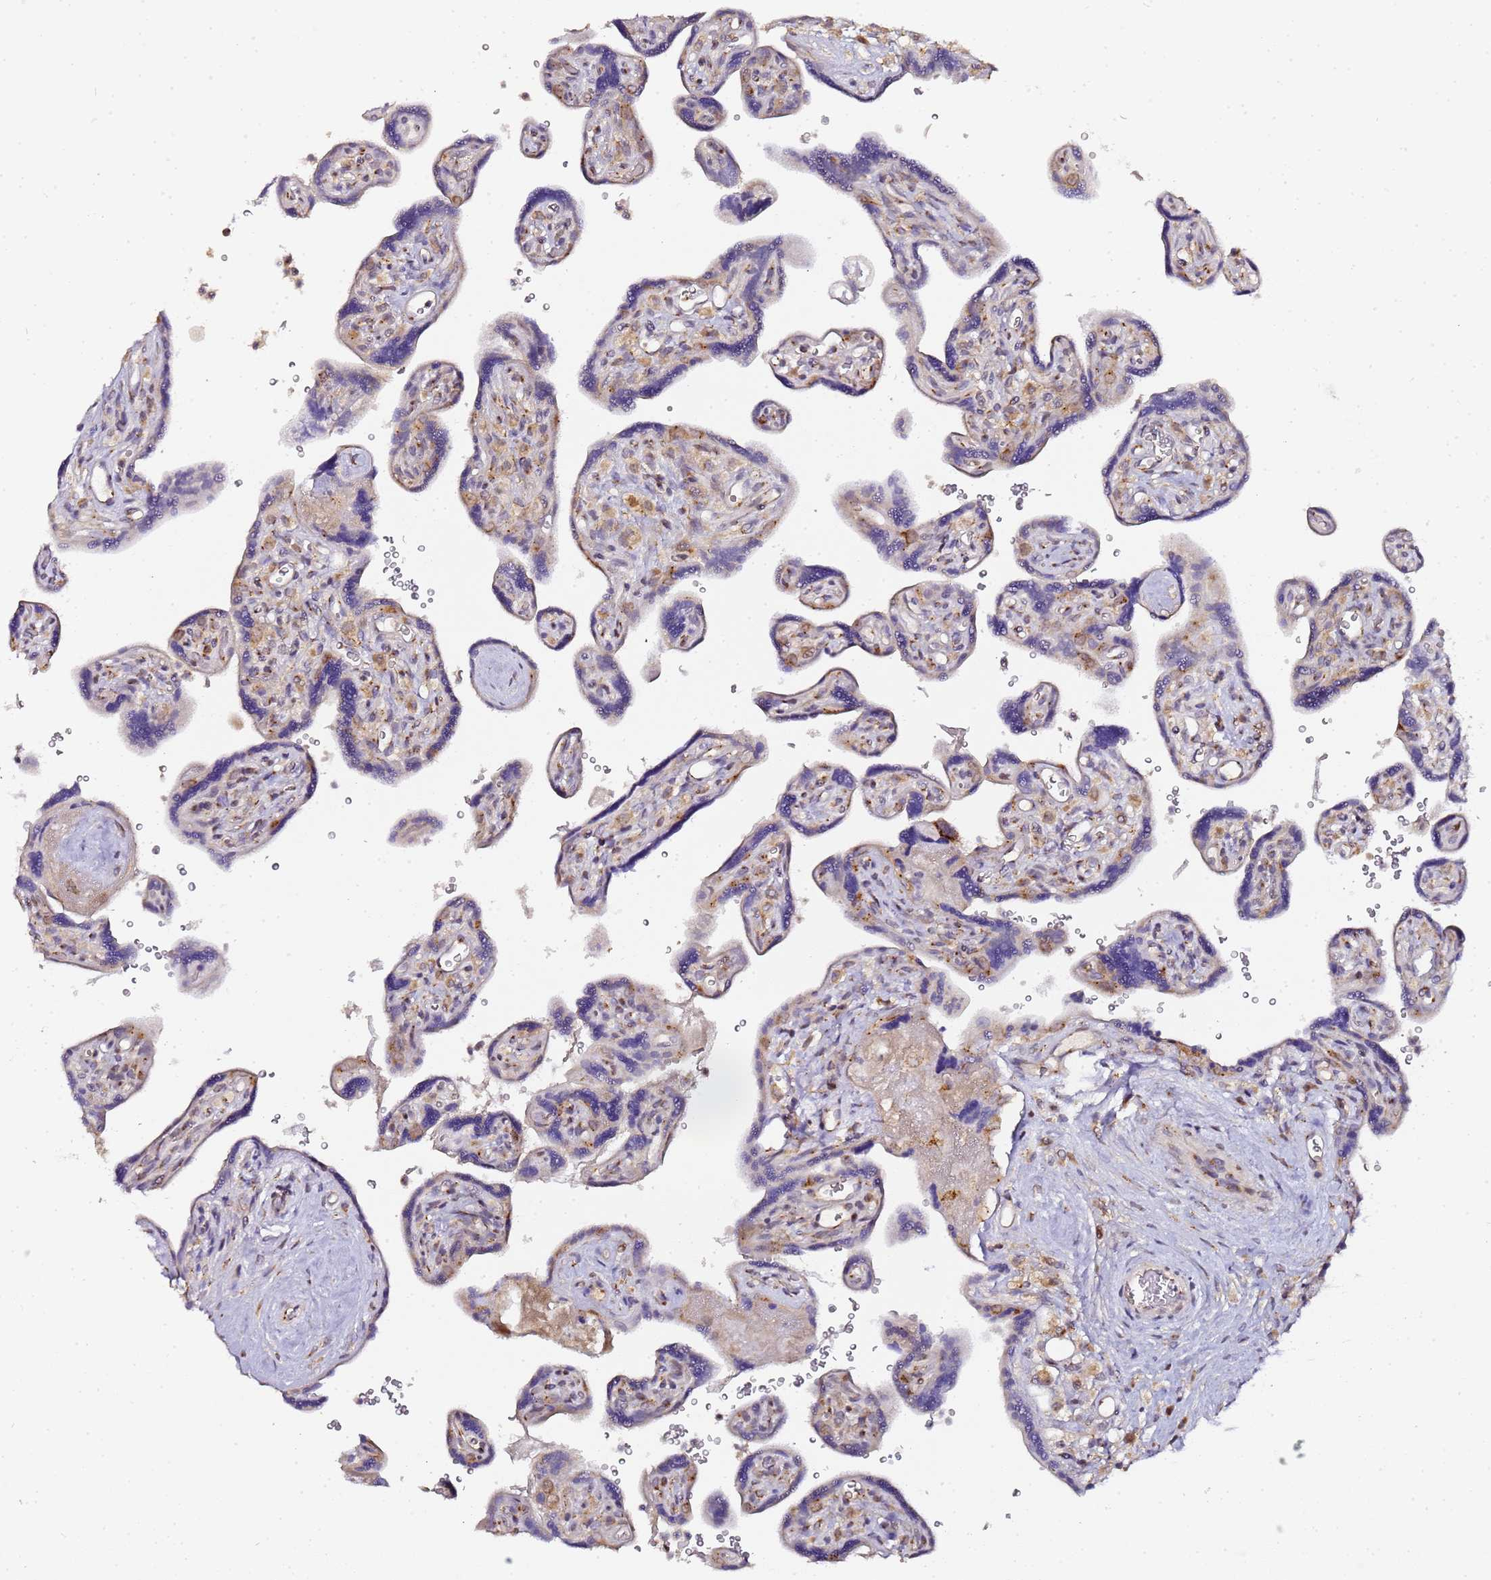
{"staining": {"intensity": "strong", "quantity": "25%-75%", "location": "cytoplasmic/membranous"}, "tissue": "placenta", "cell_type": "Decidual cells", "image_type": "normal", "snomed": [{"axis": "morphology", "description": "Normal tissue, NOS"}, {"axis": "topography", "description": "Placenta"}], "caption": "IHC histopathology image of normal placenta: placenta stained using immunohistochemistry (IHC) demonstrates high levels of strong protein expression localized specifically in the cytoplasmic/membranous of decidual cells, appearing as a cytoplasmic/membranous brown color.", "gene": "MRPL49", "patient": {"sex": "female", "age": 39}}